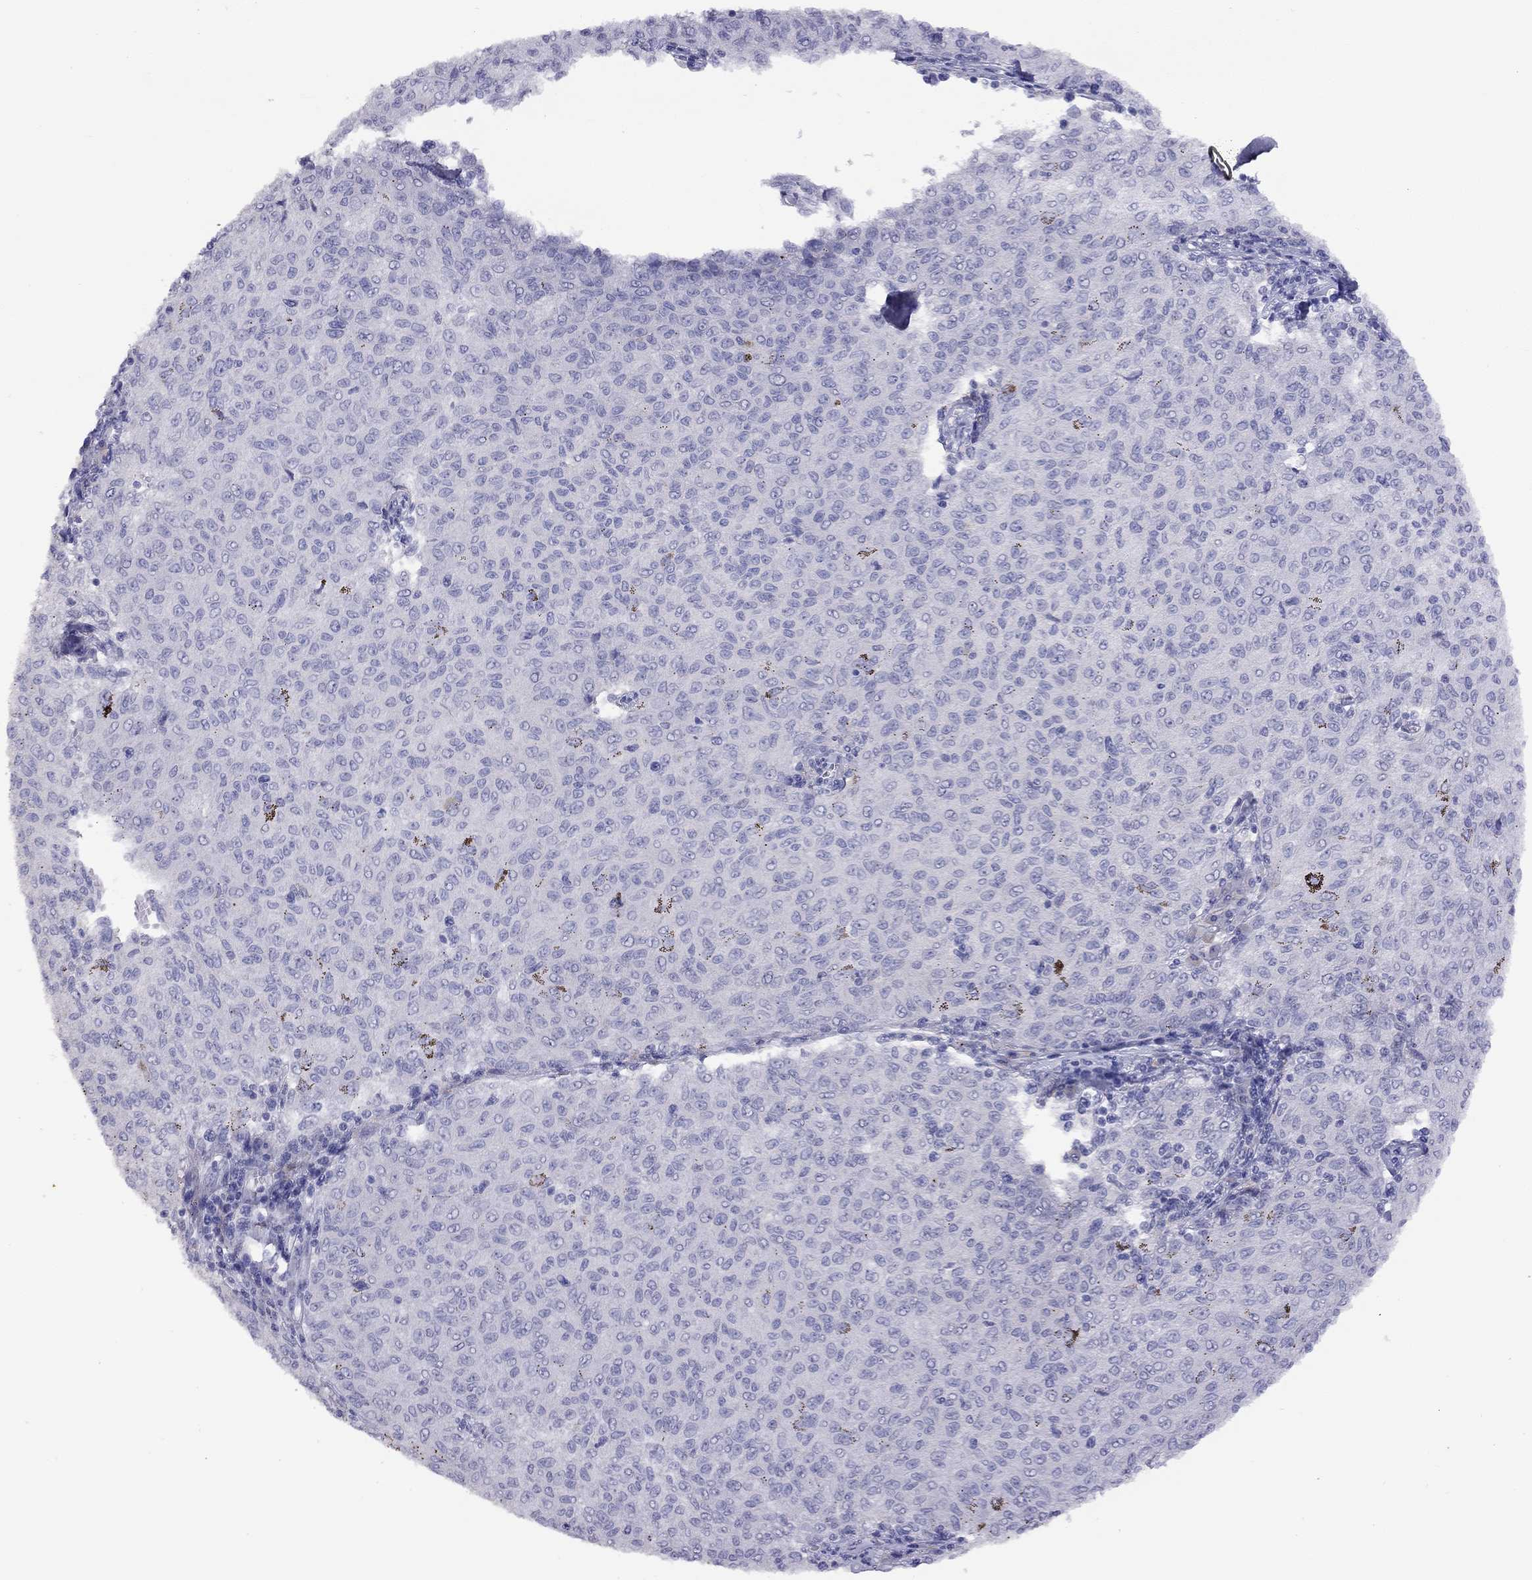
{"staining": {"intensity": "negative", "quantity": "none", "location": "none"}, "tissue": "melanoma", "cell_type": "Tumor cells", "image_type": "cancer", "snomed": [{"axis": "morphology", "description": "Malignant melanoma, NOS"}, {"axis": "topography", "description": "Skin"}], "caption": "This is a image of immunohistochemistry staining of malignant melanoma, which shows no expression in tumor cells.", "gene": "CPNE4", "patient": {"sex": "female", "age": 72}}